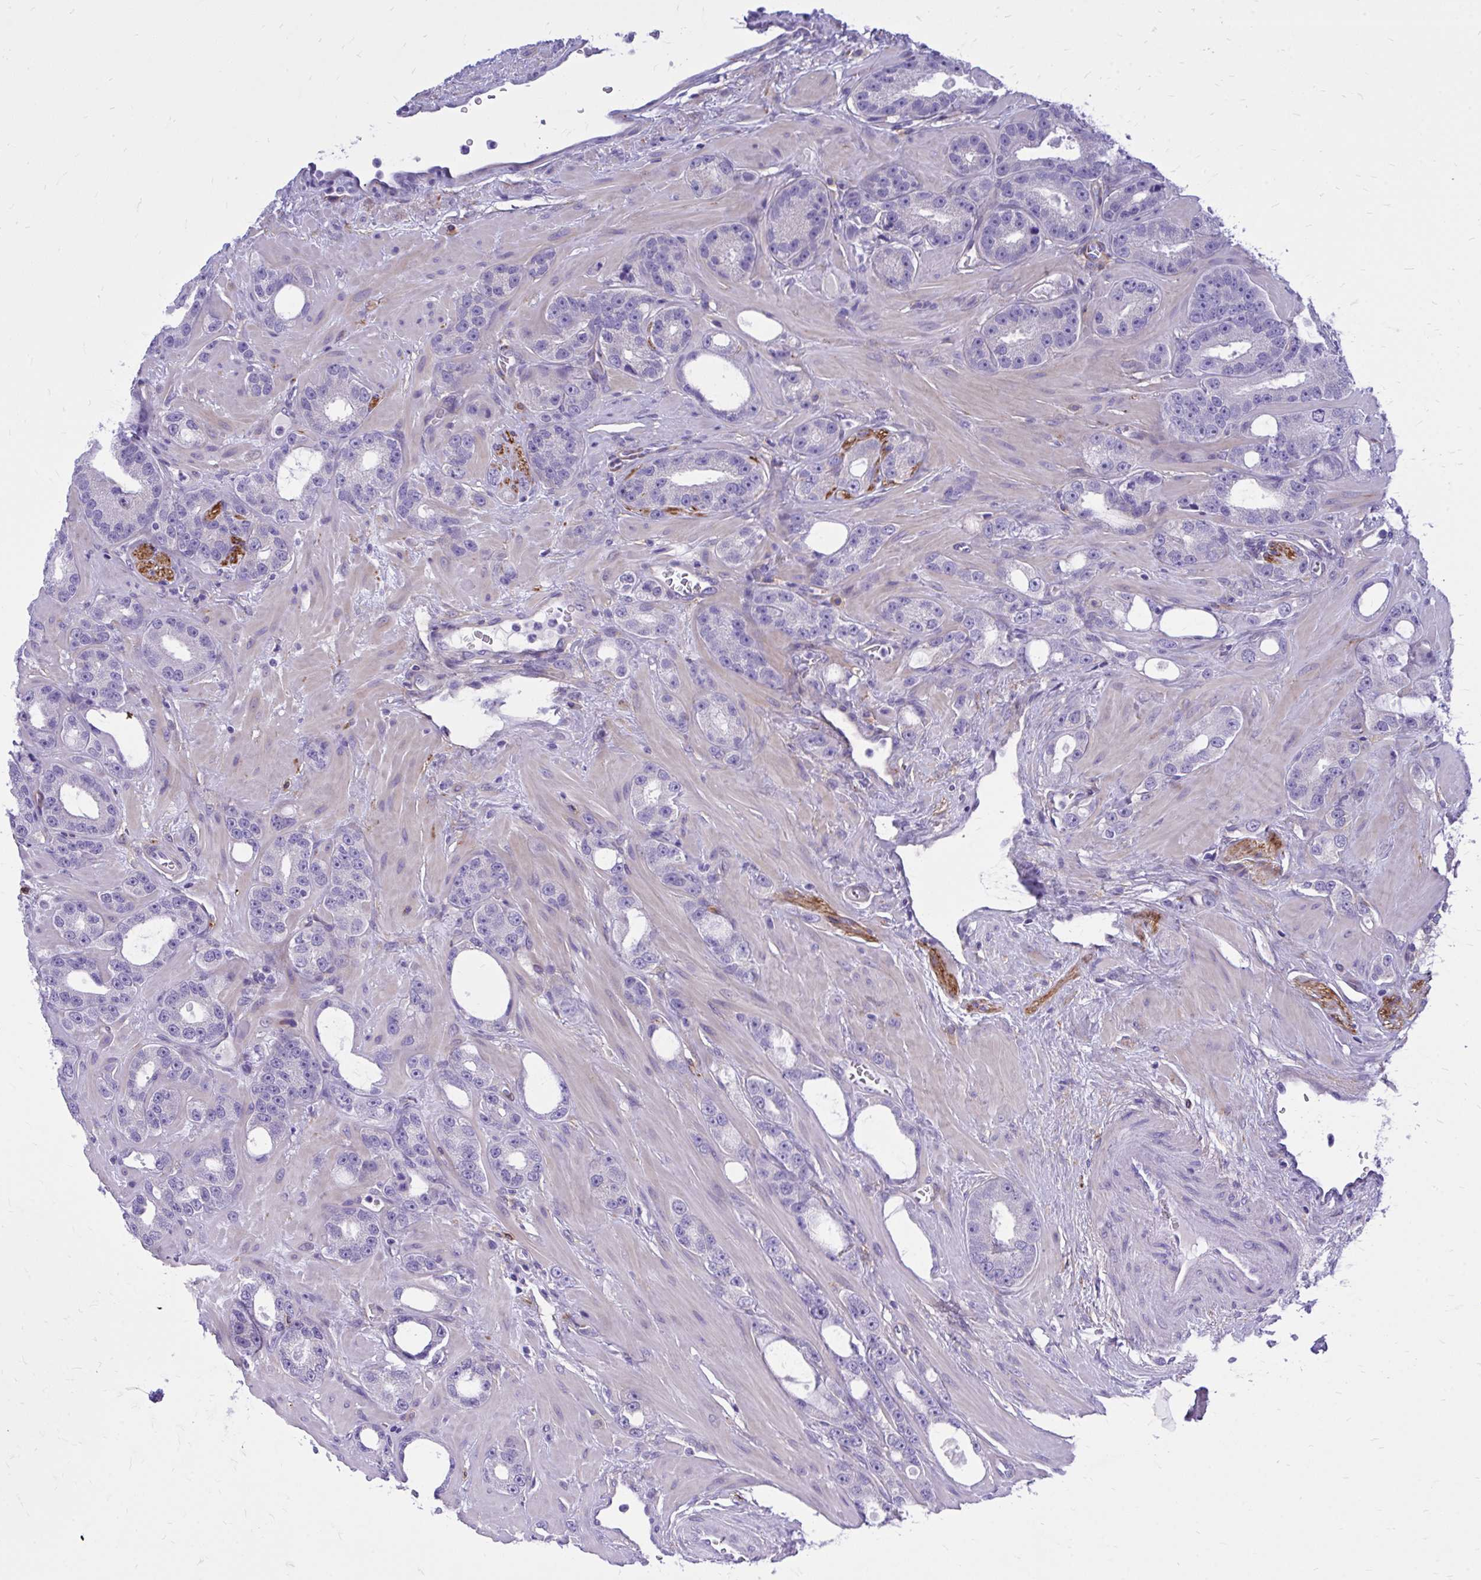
{"staining": {"intensity": "negative", "quantity": "none", "location": "none"}, "tissue": "prostate cancer", "cell_type": "Tumor cells", "image_type": "cancer", "snomed": [{"axis": "morphology", "description": "Adenocarcinoma, High grade"}, {"axis": "topography", "description": "Prostate"}], "caption": "A histopathology image of human prostate cancer is negative for staining in tumor cells.", "gene": "EPB41L1", "patient": {"sex": "male", "age": 65}}